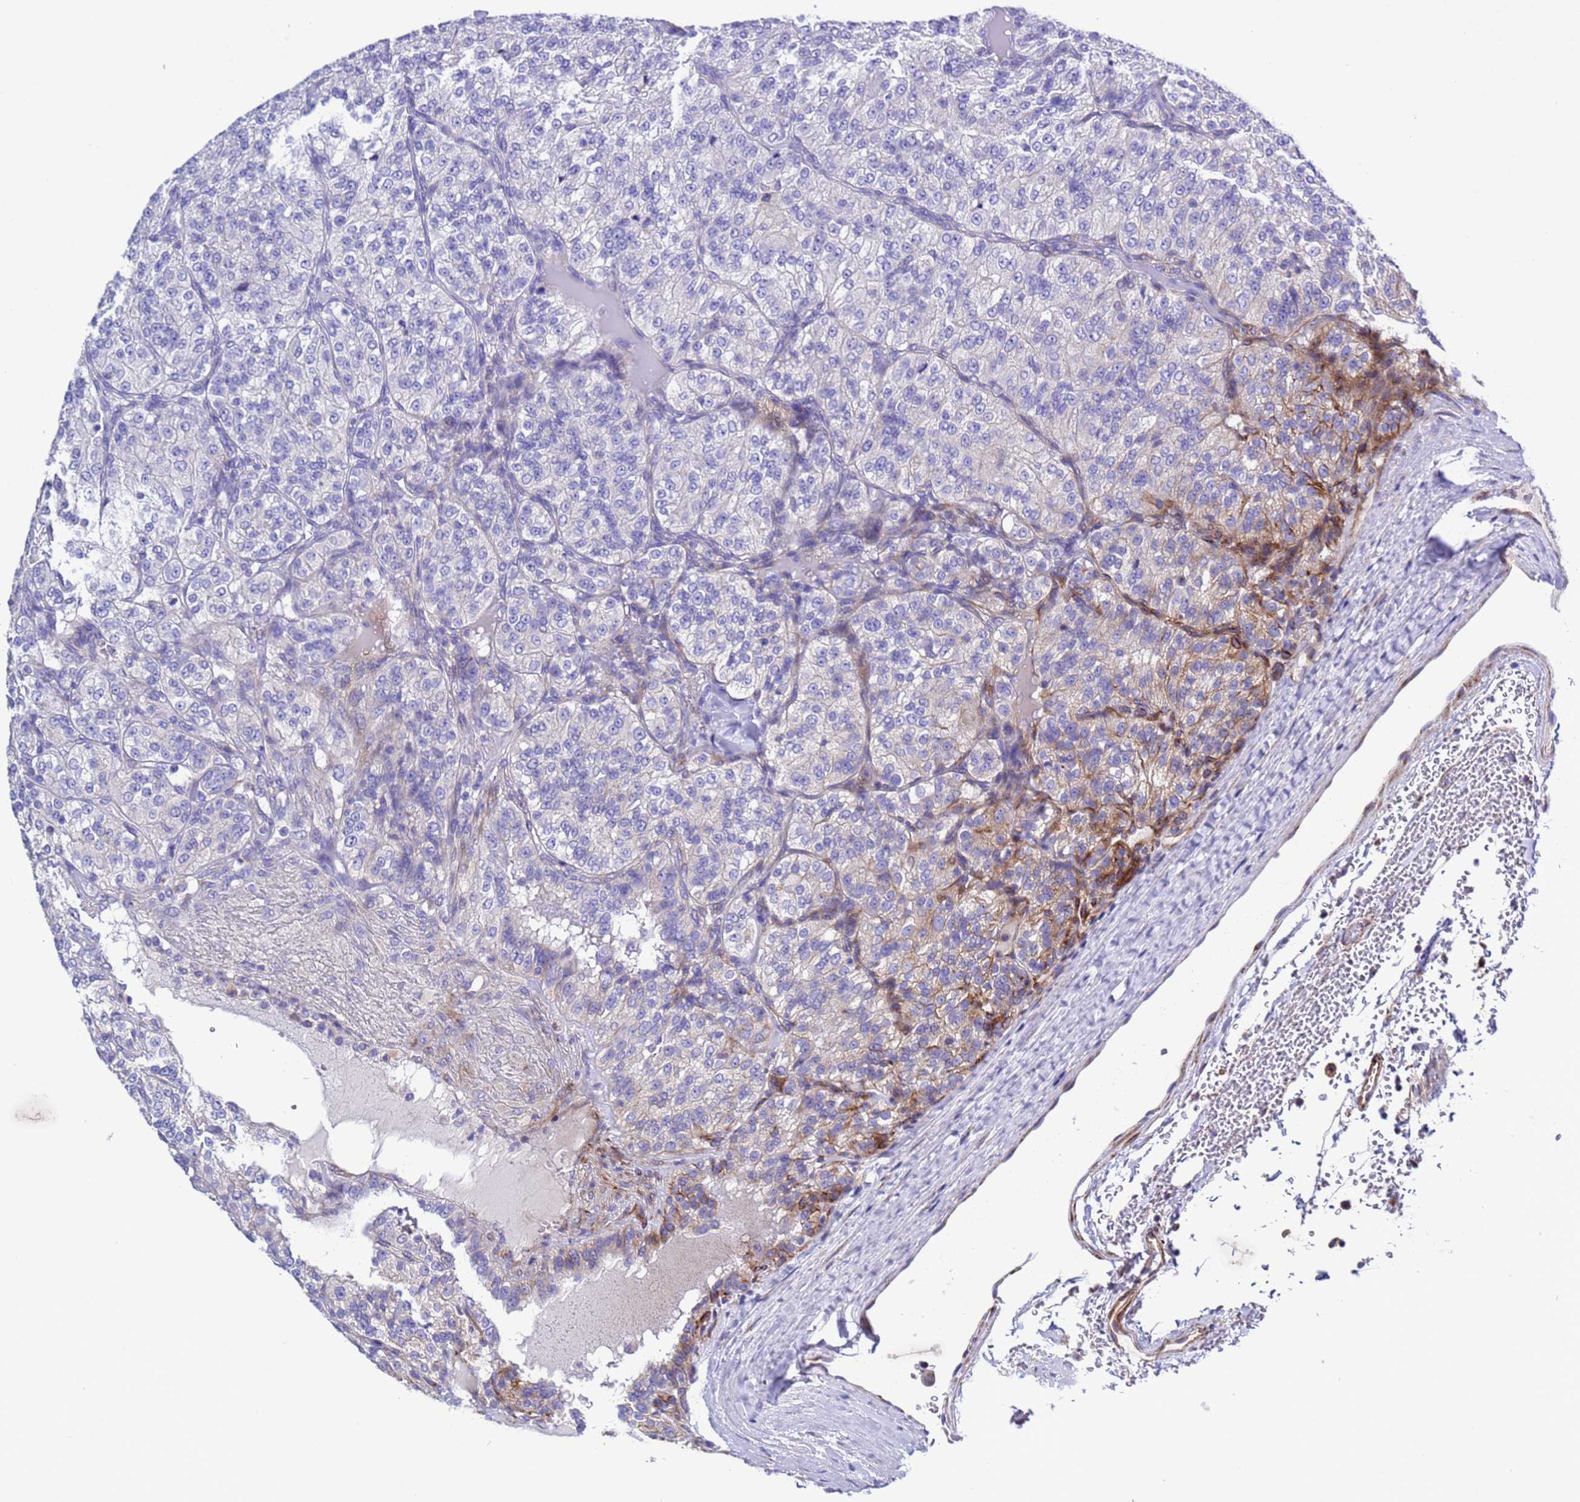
{"staining": {"intensity": "moderate", "quantity": "<25%", "location": "cytoplasmic/membranous"}, "tissue": "renal cancer", "cell_type": "Tumor cells", "image_type": "cancer", "snomed": [{"axis": "morphology", "description": "Adenocarcinoma, NOS"}, {"axis": "topography", "description": "Kidney"}], "caption": "A high-resolution histopathology image shows immunohistochemistry (IHC) staining of renal adenocarcinoma, which displays moderate cytoplasmic/membranous staining in about <25% of tumor cells. (brown staining indicates protein expression, while blue staining denotes nuclei).", "gene": "KICS2", "patient": {"sex": "female", "age": 63}}